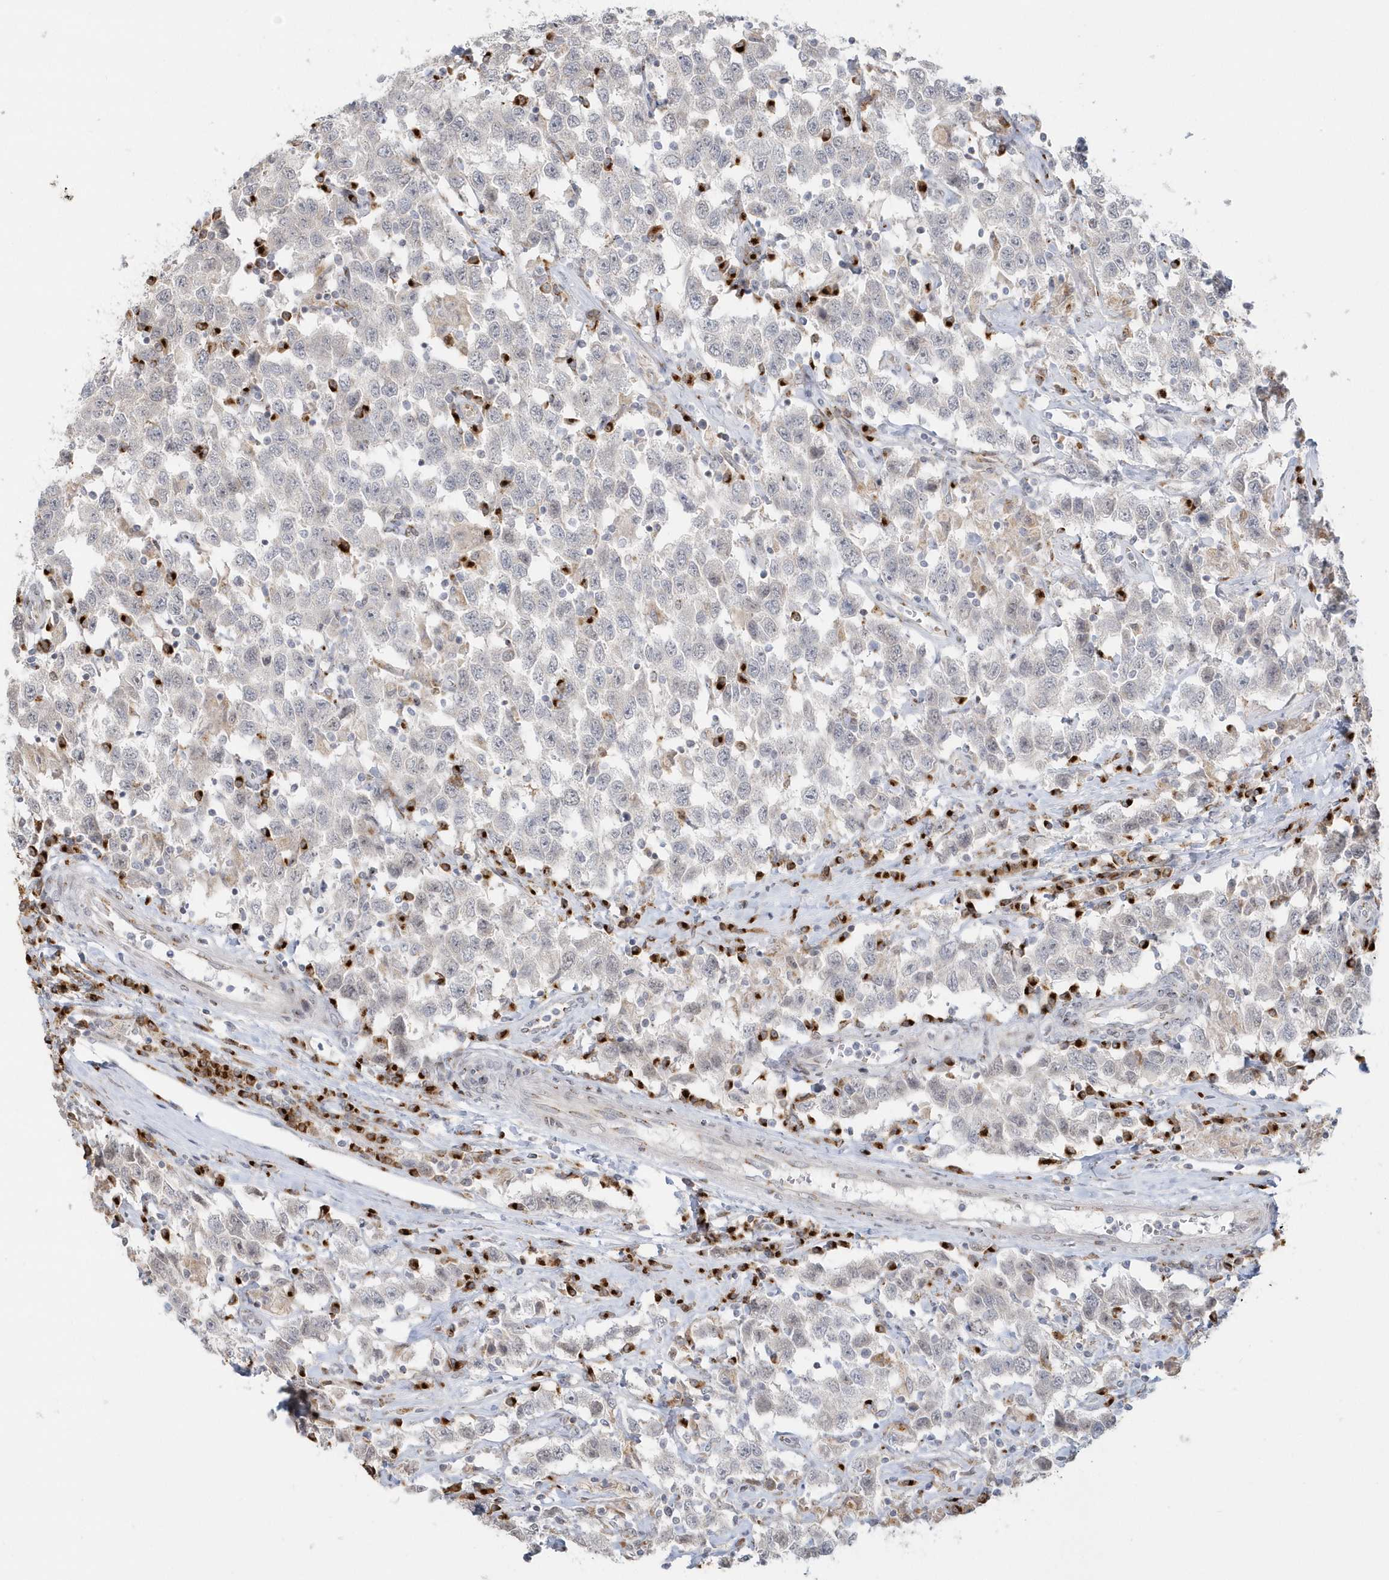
{"staining": {"intensity": "weak", "quantity": "<25%", "location": "cytoplasmic/membranous"}, "tissue": "testis cancer", "cell_type": "Tumor cells", "image_type": "cancer", "snomed": [{"axis": "morphology", "description": "Seminoma, NOS"}, {"axis": "topography", "description": "Testis"}], "caption": "Photomicrograph shows no protein positivity in tumor cells of testis cancer (seminoma) tissue.", "gene": "DHFR", "patient": {"sex": "male", "age": 41}}